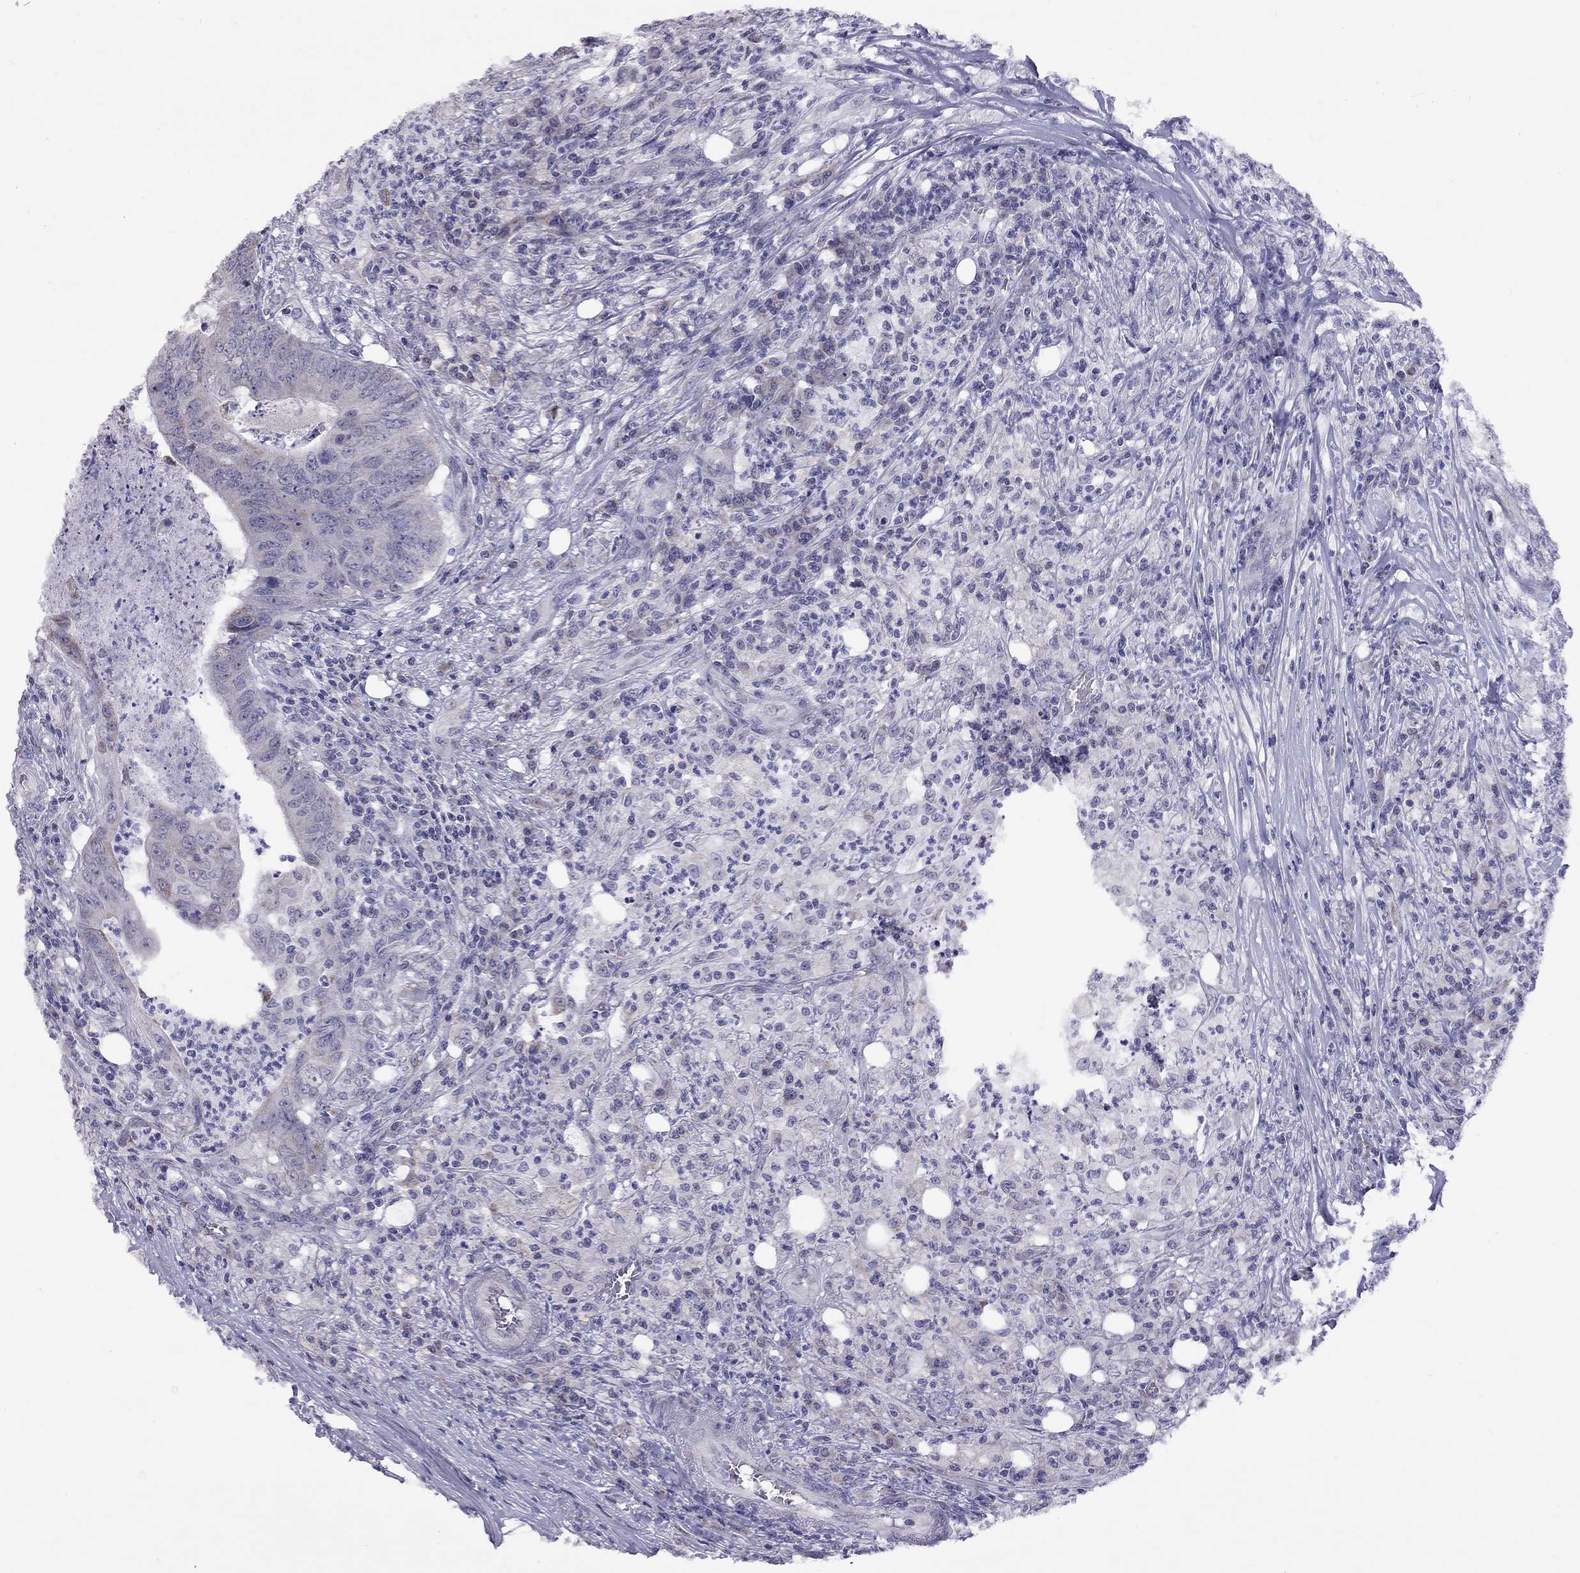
{"staining": {"intensity": "negative", "quantity": "none", "location": "none"}, "tissue": "colorectal cancer", "cell_type": "Tumor cells", "image_type": "cancer", "snomed": [{"axis": "morphology", "description": "Adenocarcinoma, NOS"}, {"axis": "topography", "description": "Colon"}], "caption": "There is no significant expression in tumor cells of colorectal cancer.", "gene": "HES5", "patient": {"sex": "male", "age": 84}}